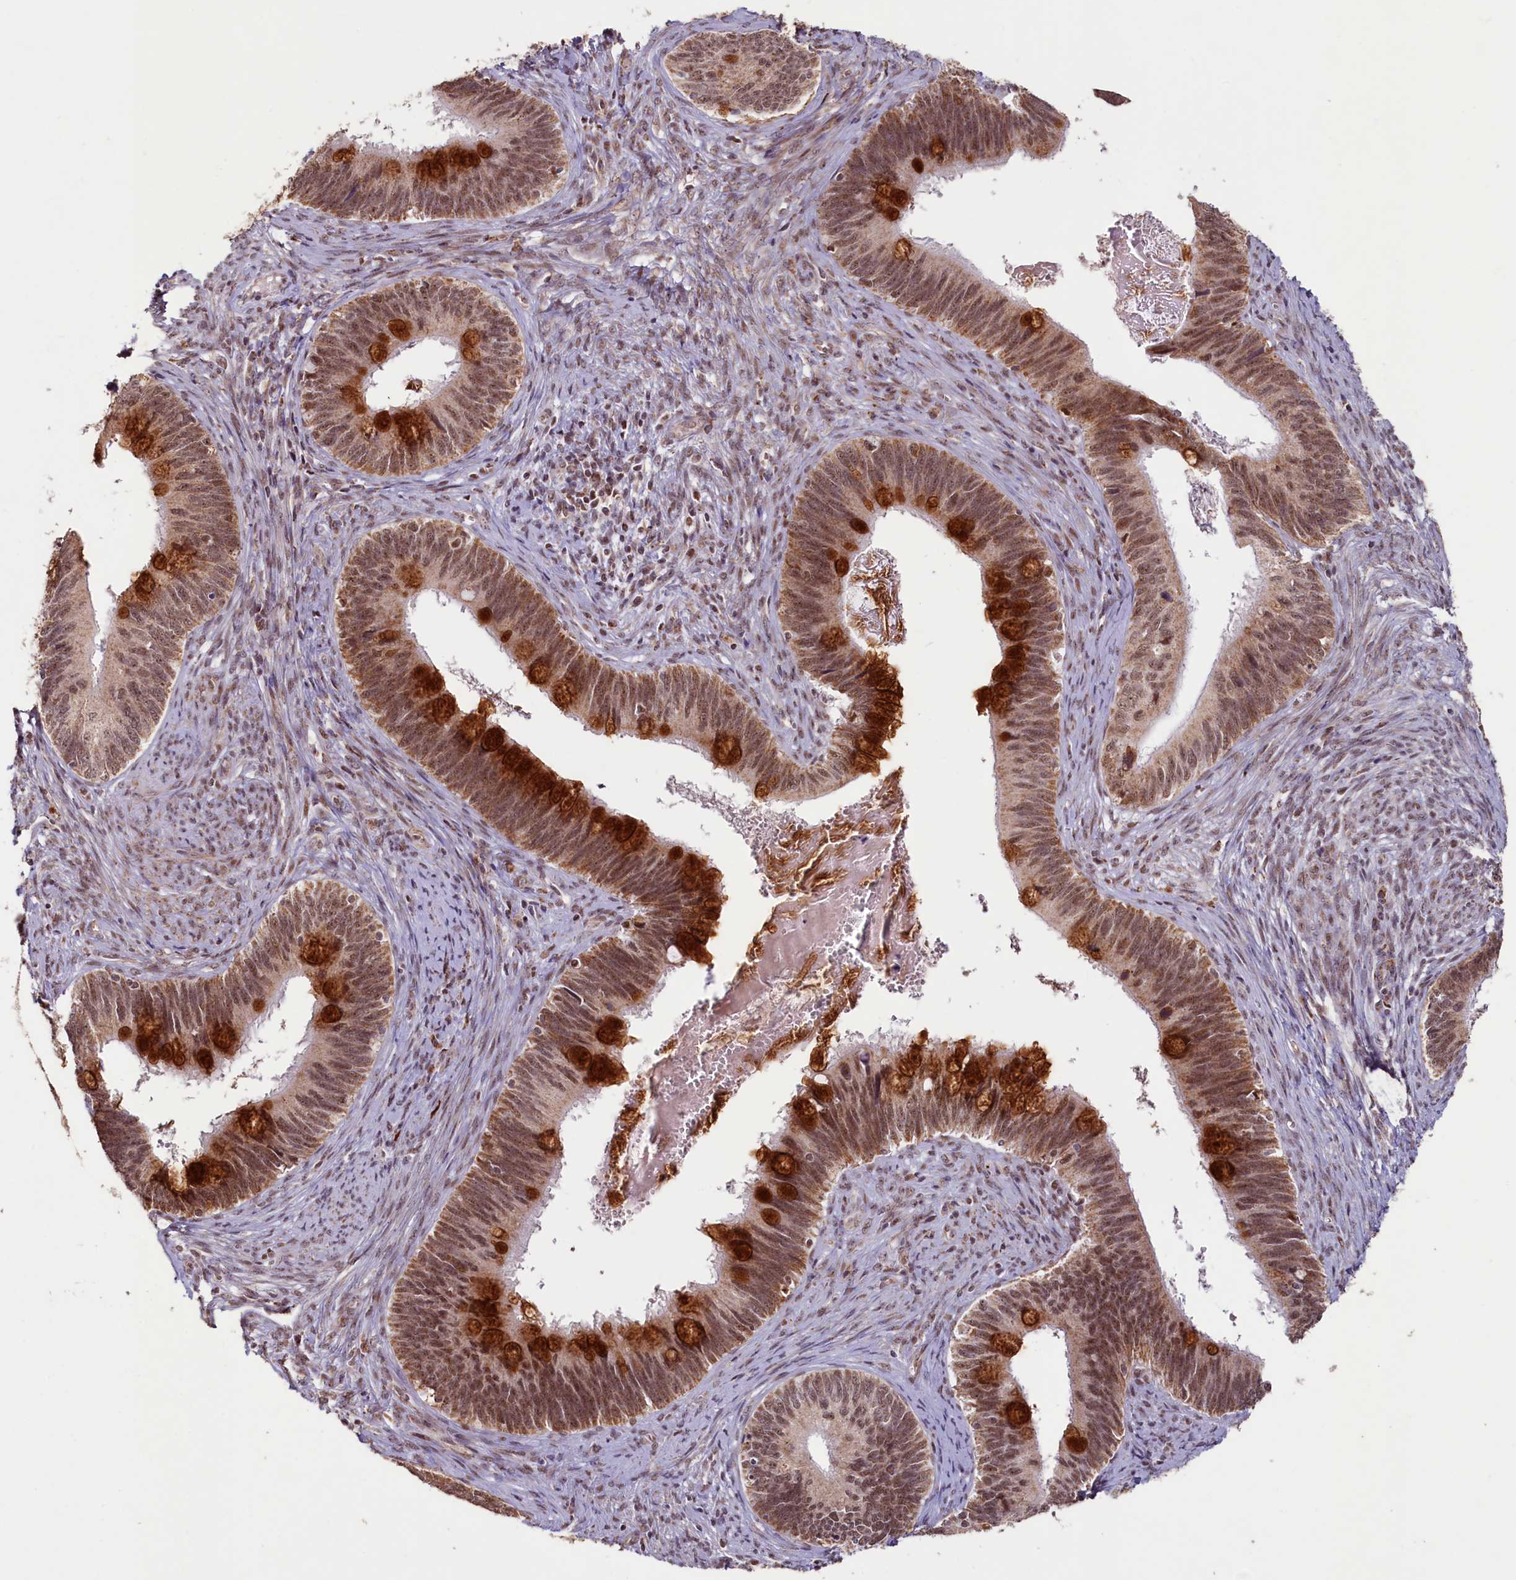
{"staining": {"intensity": "strong", "quantity": ">75%", "location": "cytoplasmic/membranous,nuclear"}, "tissue": "cervical cancer", "cell_type": "Tumor cells", "image_type": "cancer", "snomed": [{"axis": "morphology", "description": "Adenocarcinoma, NOS"}, {"axis": "topography", "description": "Cervix"}], "caption": "About >75% of tumor cells in adenocarcinoma (cervical) exhibit strong cytoplasmic/membranous and nuclear protein staining as visualized by brown immunohistochemical staining.", "gene": "PDE6D", "patient": {"sex": "female", "age": 42}}